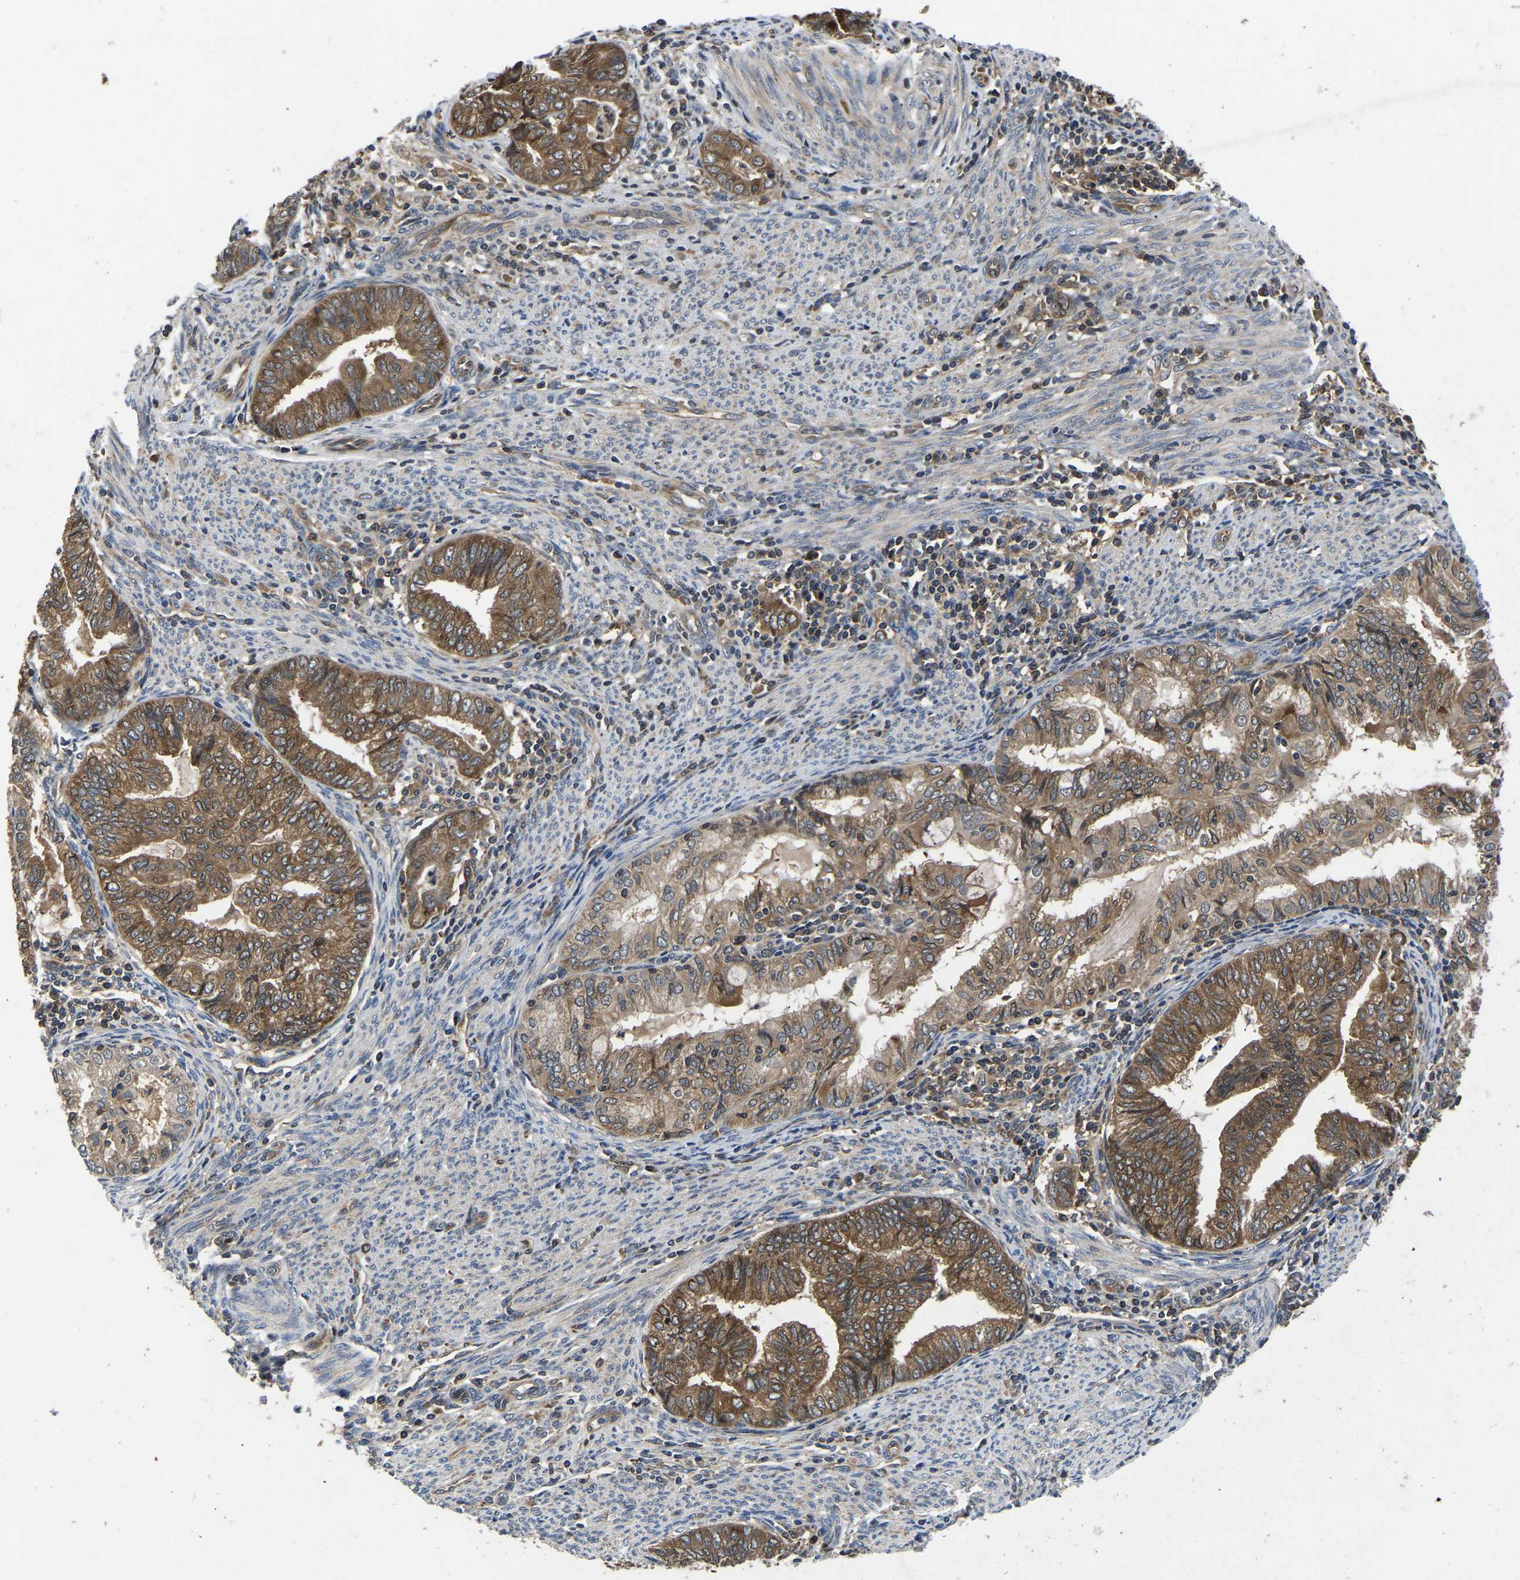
{"staining": {"intensity": "moderate", "quantity": ">75%", "location": "cytoplasmic/membranous"}, "tissue": "endometrial cancer", "cell_type": "Tumor cells", "image_type": "cancer", "snomed": [{"axis": "morphology", "description": "Adenocarcinoma, NOS"}, {"axis": "topography", "description": "Endometrium"}], "caption": "The image demonstrates a brown stain indicating the presence of a protein in the cytoplasmic/membranous of tumor cells in endometrial adenocarcinoma.", "gene": "FGD5", "patient": {"sex": "female", "age": 79}}